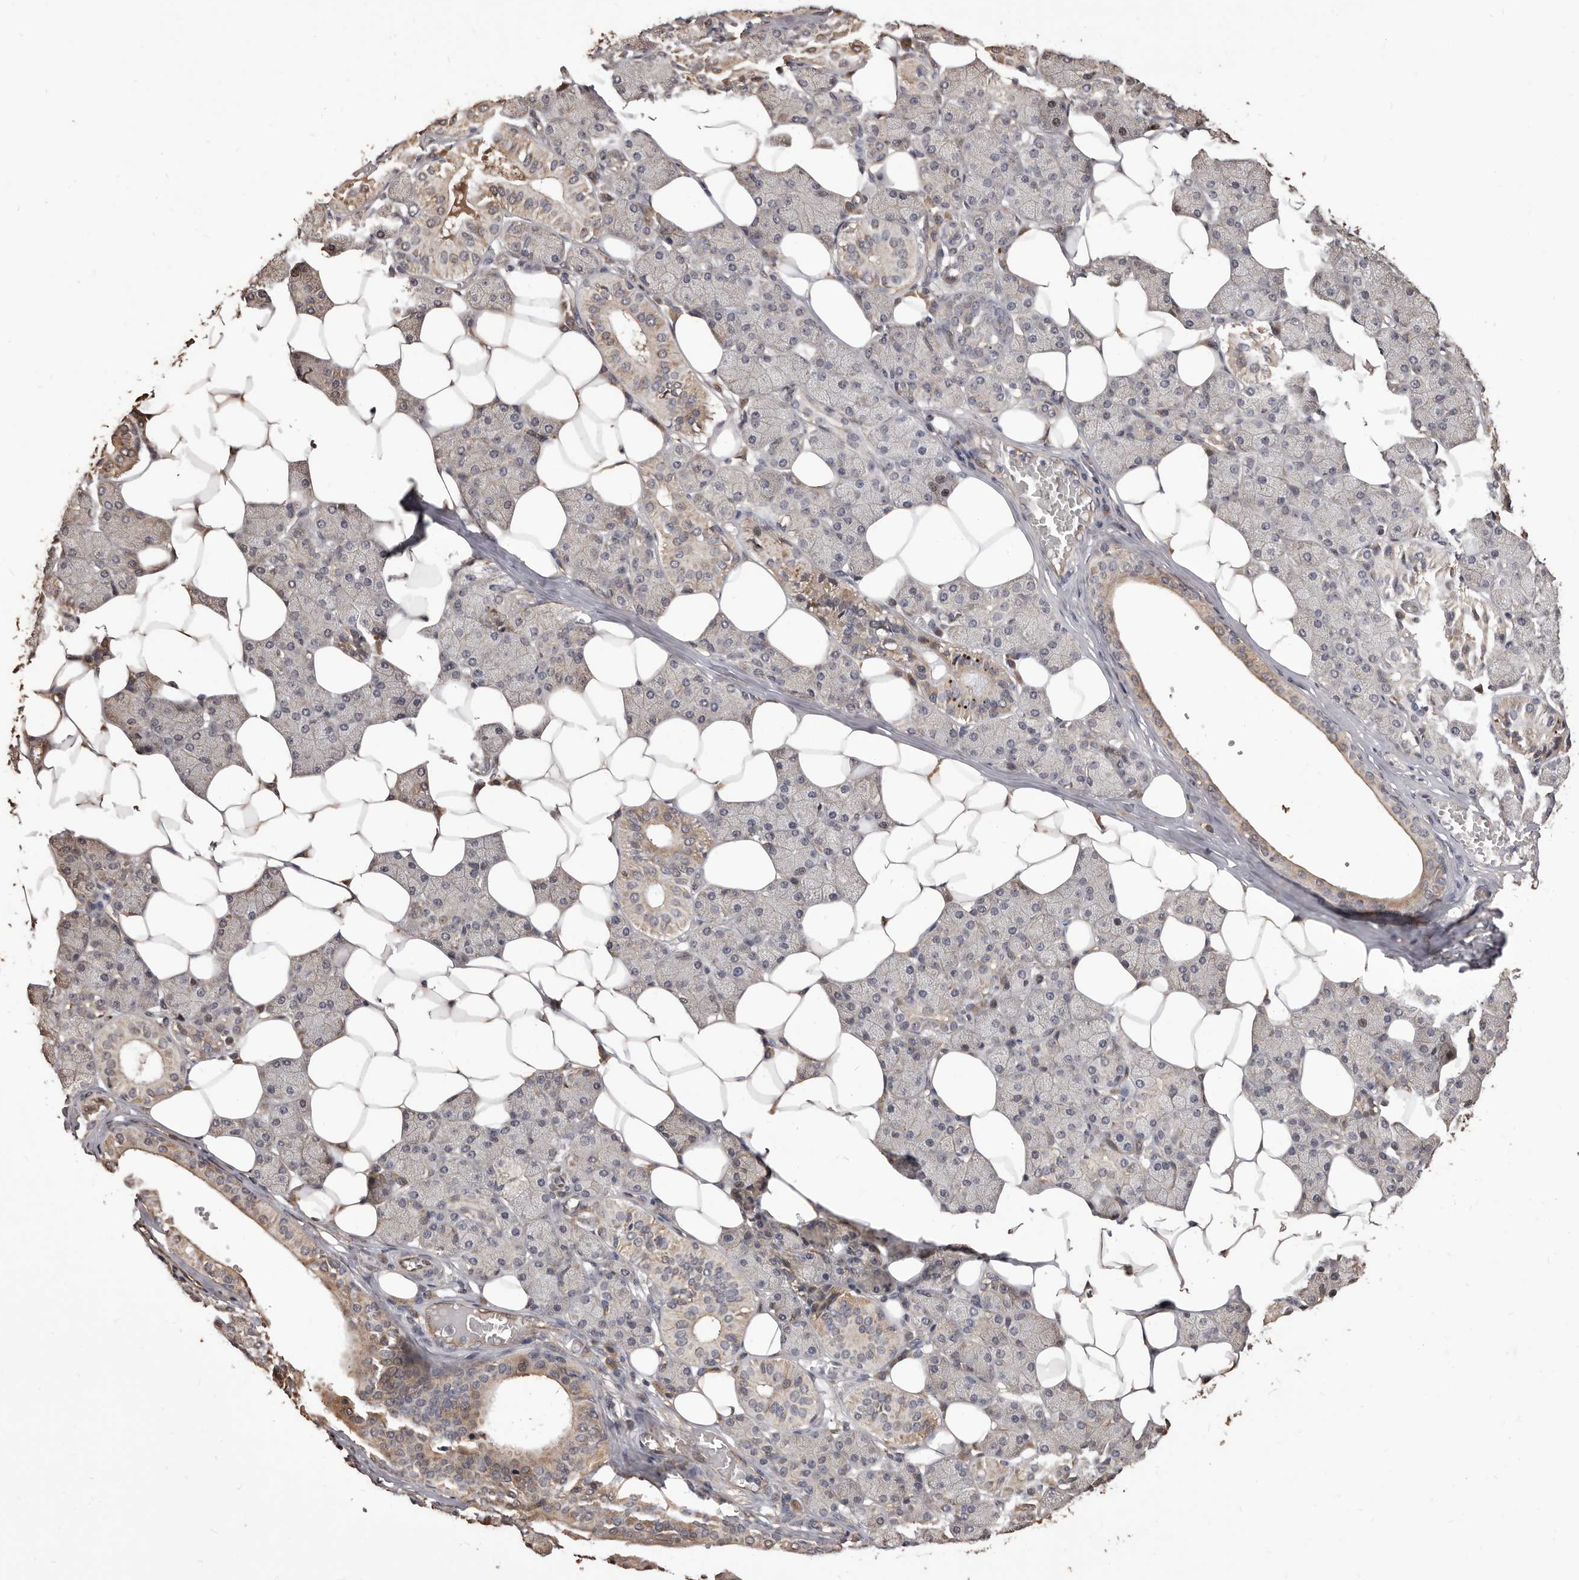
{"staining": {"intensity": "moderate", "quantity": "25%-75%", "location": "cytoplasmic/membranous"}, "tissue": "salivary gland", "cell_type": "Glandular cells", "image_type": "normal", "snomed": [{"axis": "morphology", "description": "Normal tissue, NOS"}, {"axis": "topography", "description": "Salivary gland"}], "caption": "Human salivary gland stained with a brown dye displays moderate cytoplasmic/membranous positive staining in about 25%-75% of glandular cells.", "gene": "ALPK1", "patient": {"sex": "female", "age": 33}}